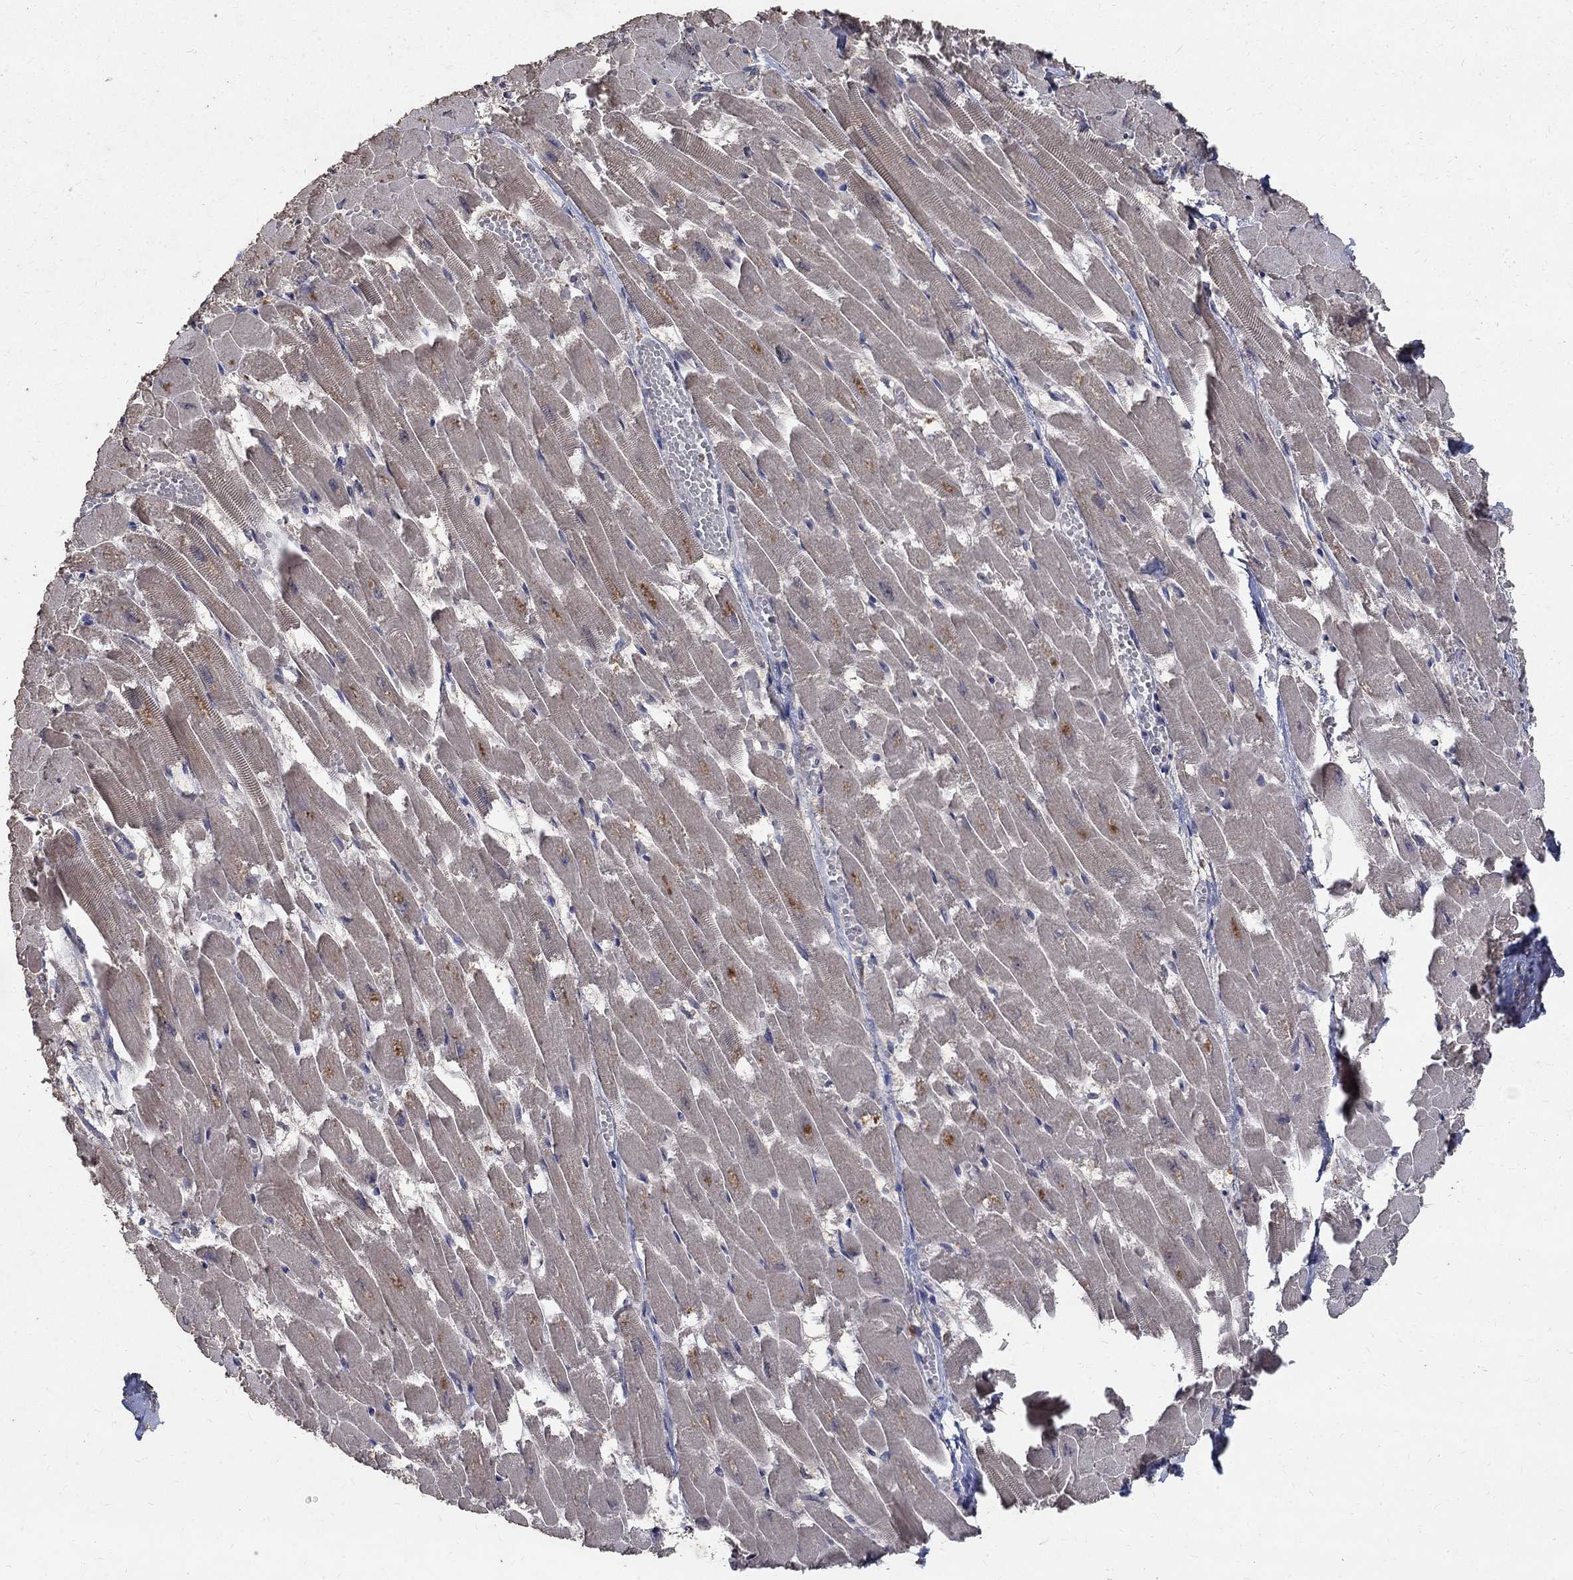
{"staining": {"intensity": "negative", "quantity": "none", "location": "none"}, "tissue": "heart muscle", "cell_type": "Cardiomyocytes", "image_type": "normal", "snomed": [{"axis": "morphology", "description": "Normal tissue, NOS"}, {"axis": "topography", "description": "Heart"}], "caption": "Histopathology image shows no protein expression in cardiomyocytes of unremarkable heart muscle. The staining is performed using DAB (3,3'-diaminobenzidine) brown chromogen with nuclei counter-stained in using hematoxylin.", "gene": "C17orf75", "patient": {"sex": "female", "age": 52}}